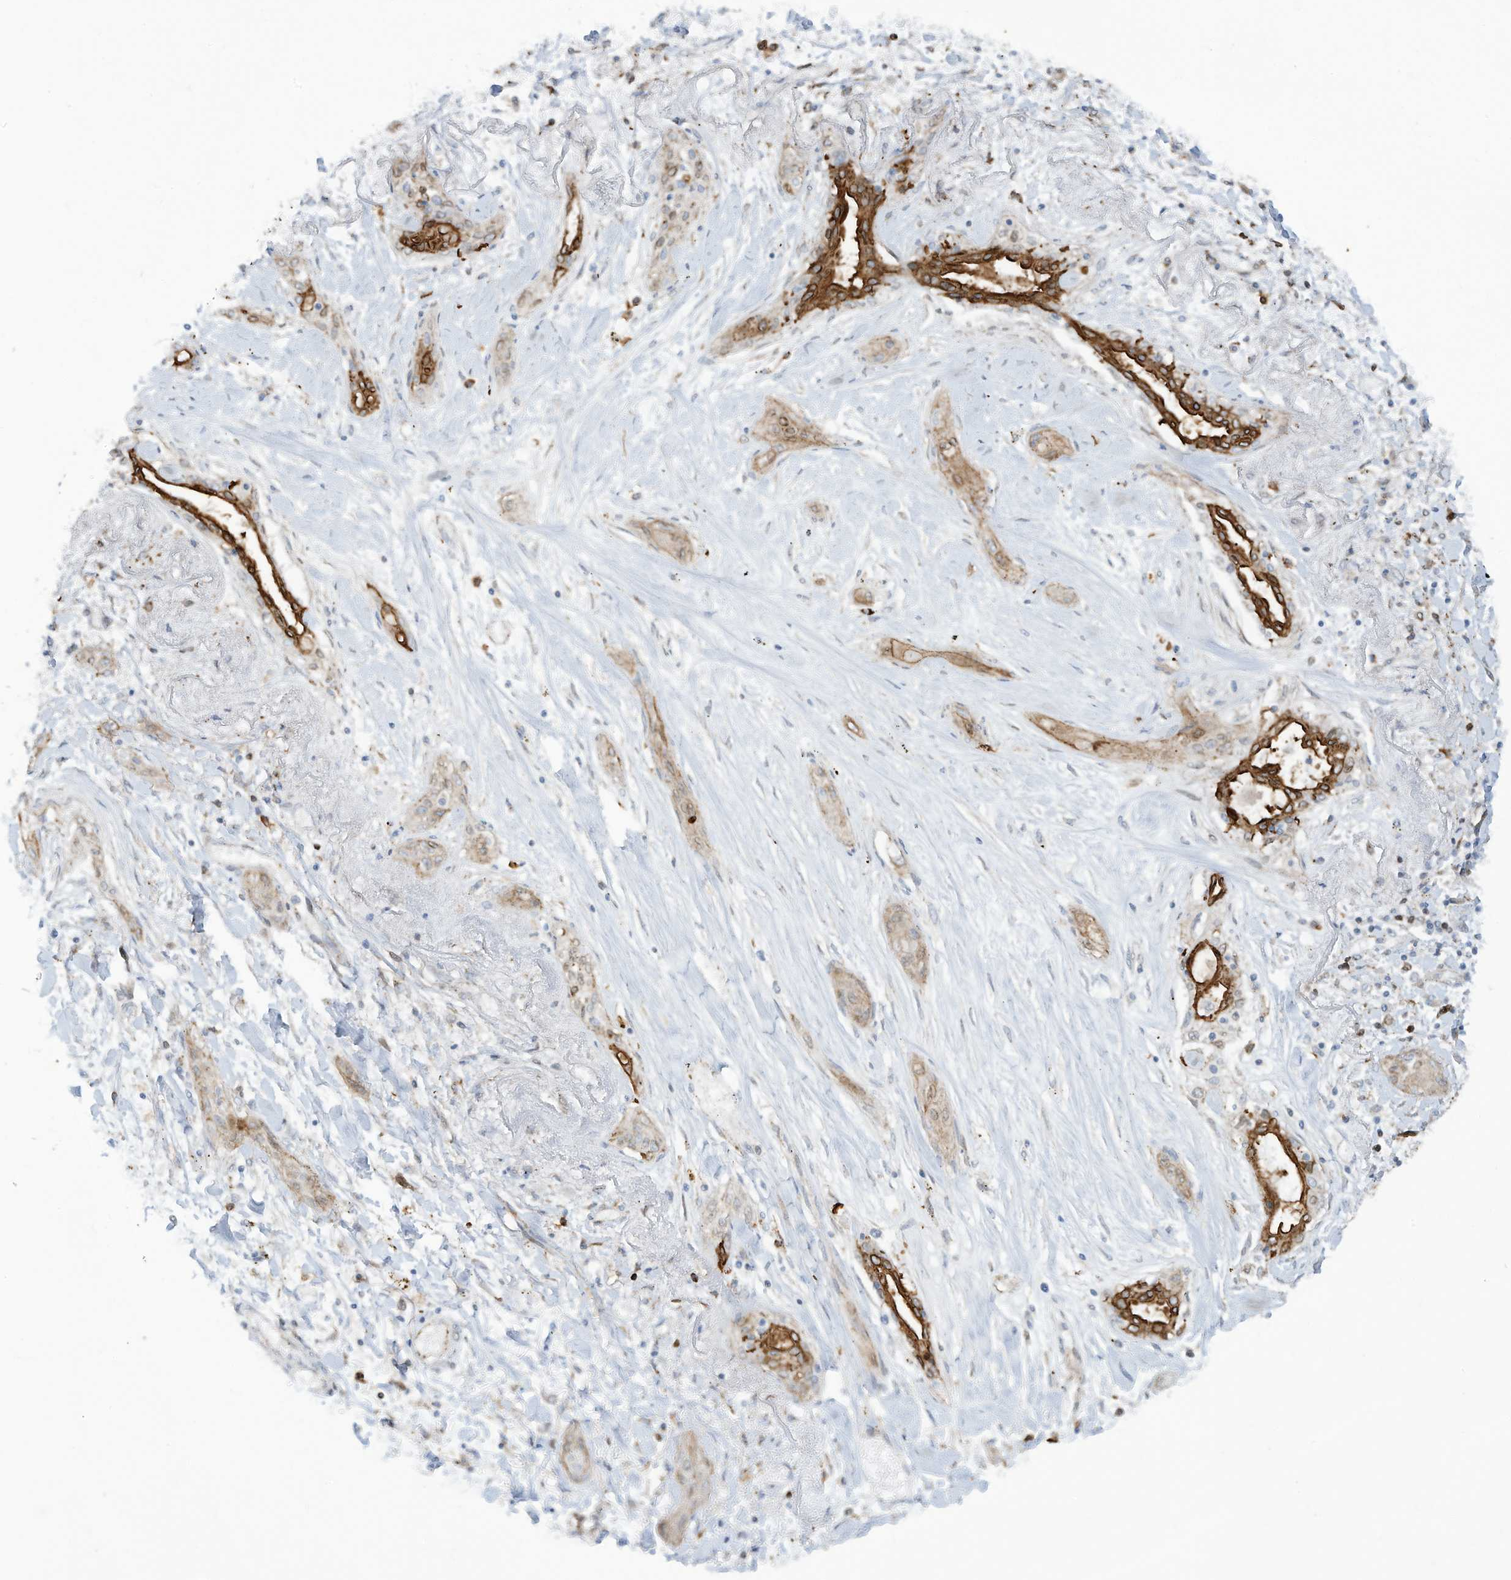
{"staining": {"intensity": "weak", "quantity": ">75%", "location": "cytoplasmic/membranous"}, "tissue": "lung cancer", "cell_type": "Tumor cells", "image_type": "cancer", "snomed": [{"axis": "morphology", "description": "Squamous cell carcinoma, NOS"}, {"axis": "topography", "description": "Lung"}], "caption": "The image demonstrates staining of lung squamous cell carcinoma, revealing weak cytoplasmic/membranous protein positivity (brown color) within tumor cells.", "gene": "NOTO", "patient": {"sex": "female", "age": 47}}